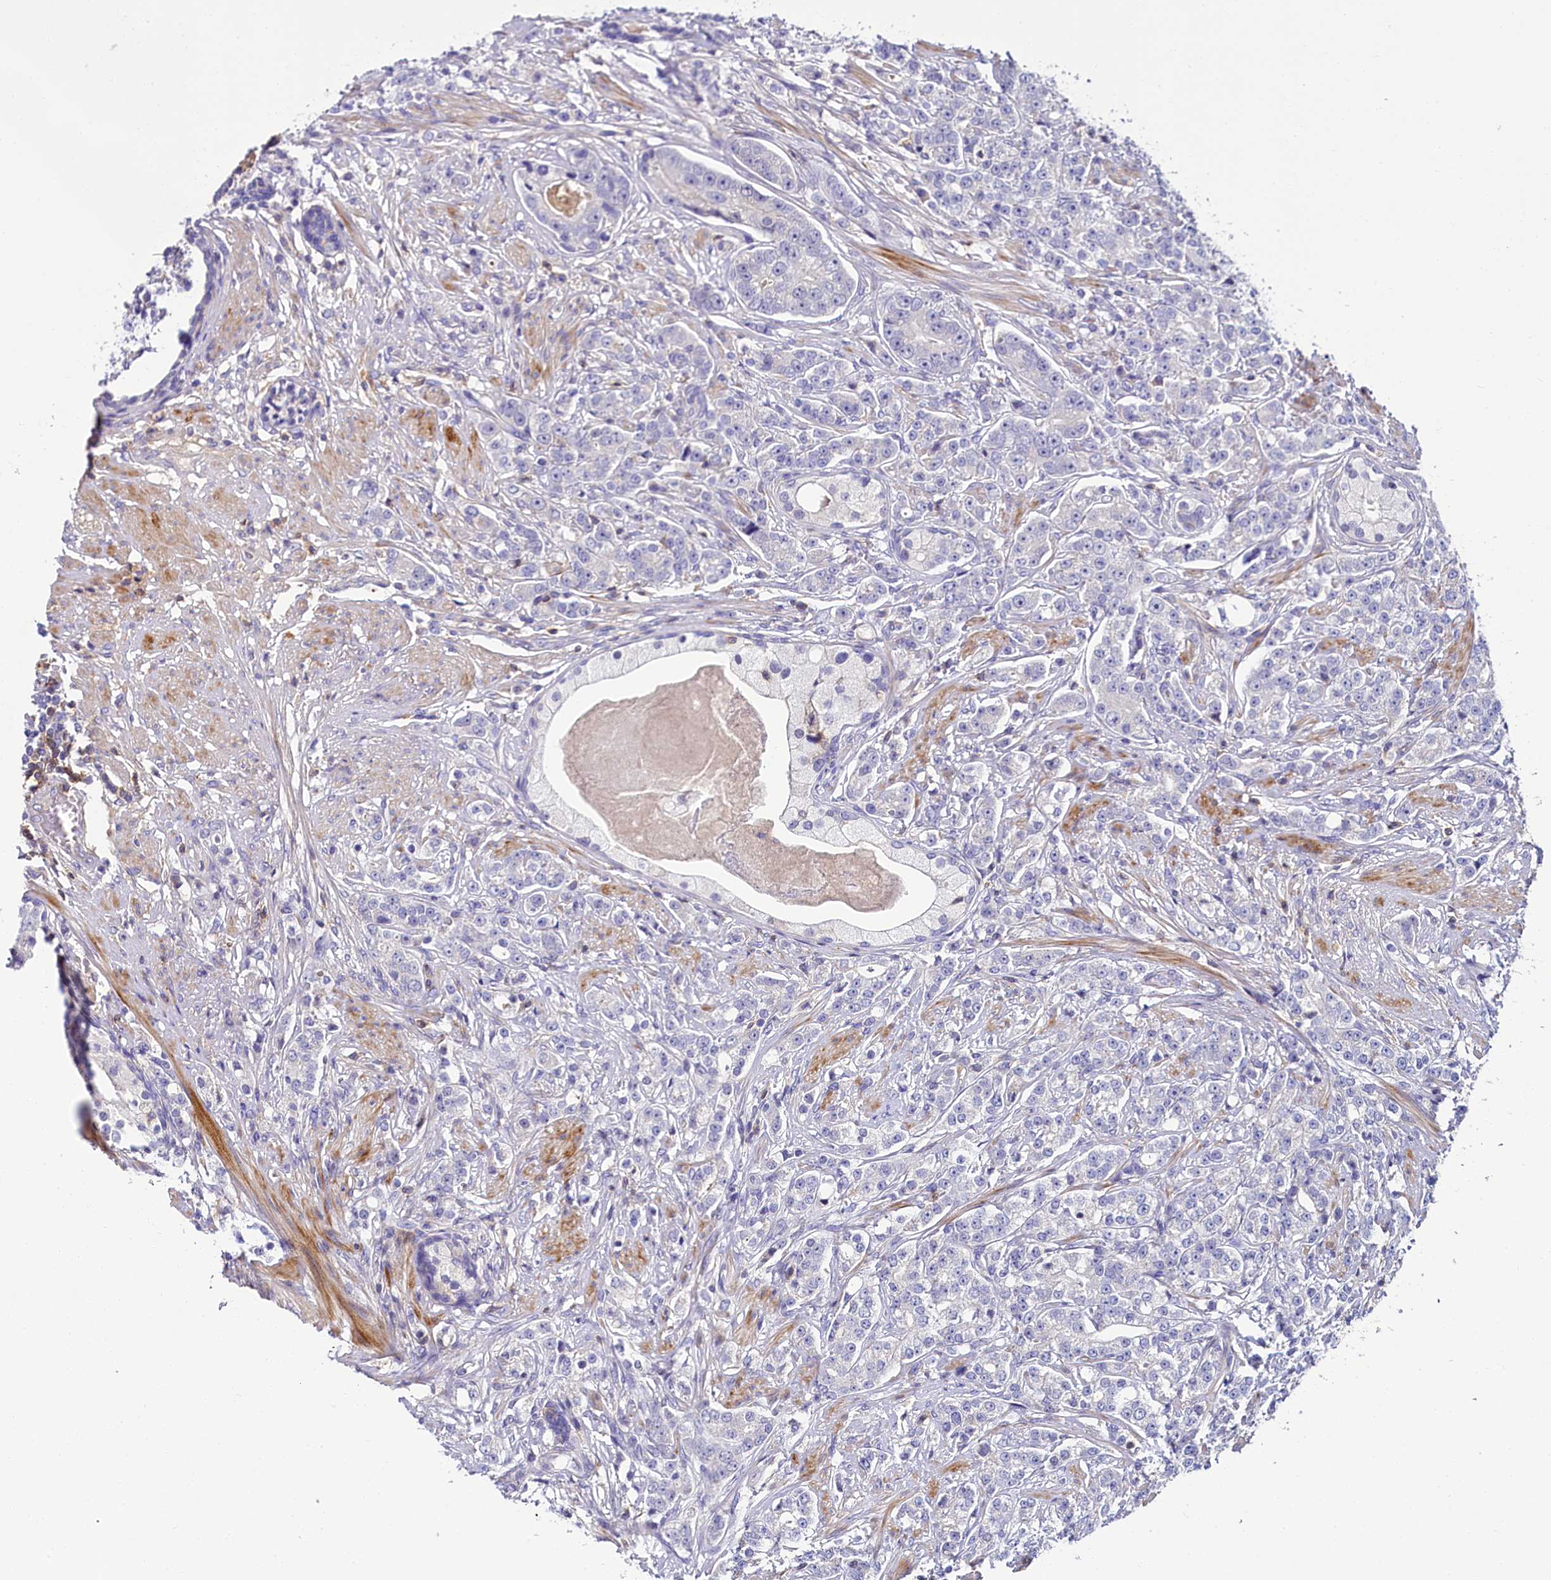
{"staining": {"intensity": "negative", "quantity": "none", "location": "none"}, "tissue": "prostate cancer", "cell_type": "Tumor cells", "image_type": "cancer", "snomed": [{"axis": "morphology", "description": "Adenocarcinoma, High grade"}, {"axis": "topography", "description": "Prostate"}], "caption": "Immunohistochemistry (IHC) image of neoplastic tissue: human prostate high-grade adenocarcinoma stained with DAB (3,3'-diaminobenzidine) shows no significant protein expression in tumor cells. (DAB immunohistochemistry, high magnification).", "gene": "FGFR2", "patient": {"sex": "male", "age": 69}}